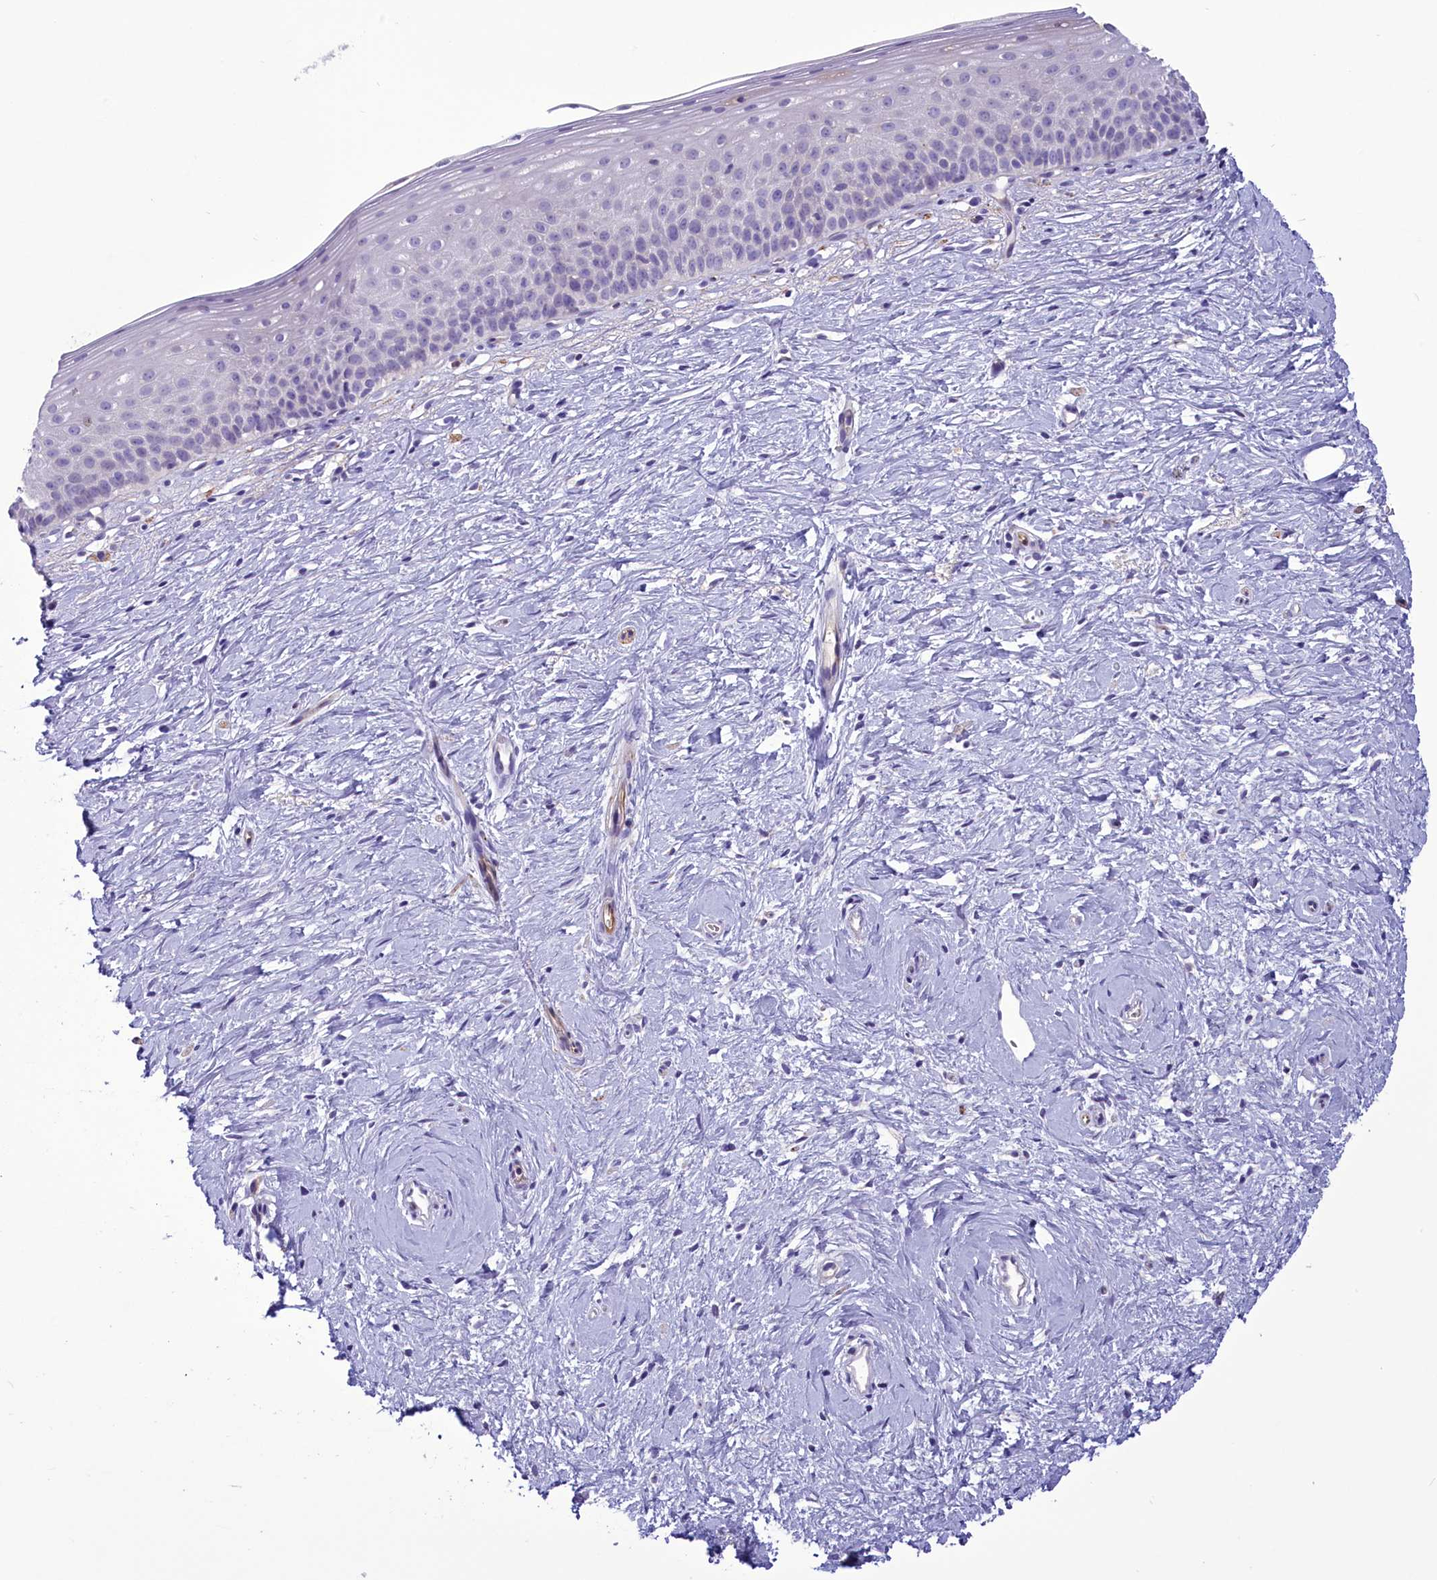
{"staining": {"intensity": "strong", "quantity": "<25%", "location": "cytoplasmic/membranous"}, "tissue": "cervix", "cell_type": "Glandular cells", "image_type": "normal", "snomed": [{"axis": "morphology", "description": "Normal tissue, NOS"}, {"axis": "topography", "description": "Cervix"}], "caption": "Brown immunohistochemical staining in unremarkable human cervix shows strong cytoplasmic/membranous staining in about <25% of glandular cells. The protein of interest is shown in brown color, while the nuclei are stained blue.", "gene": "FAM149B1", "patient": {"sex": "female", "age": 57}}